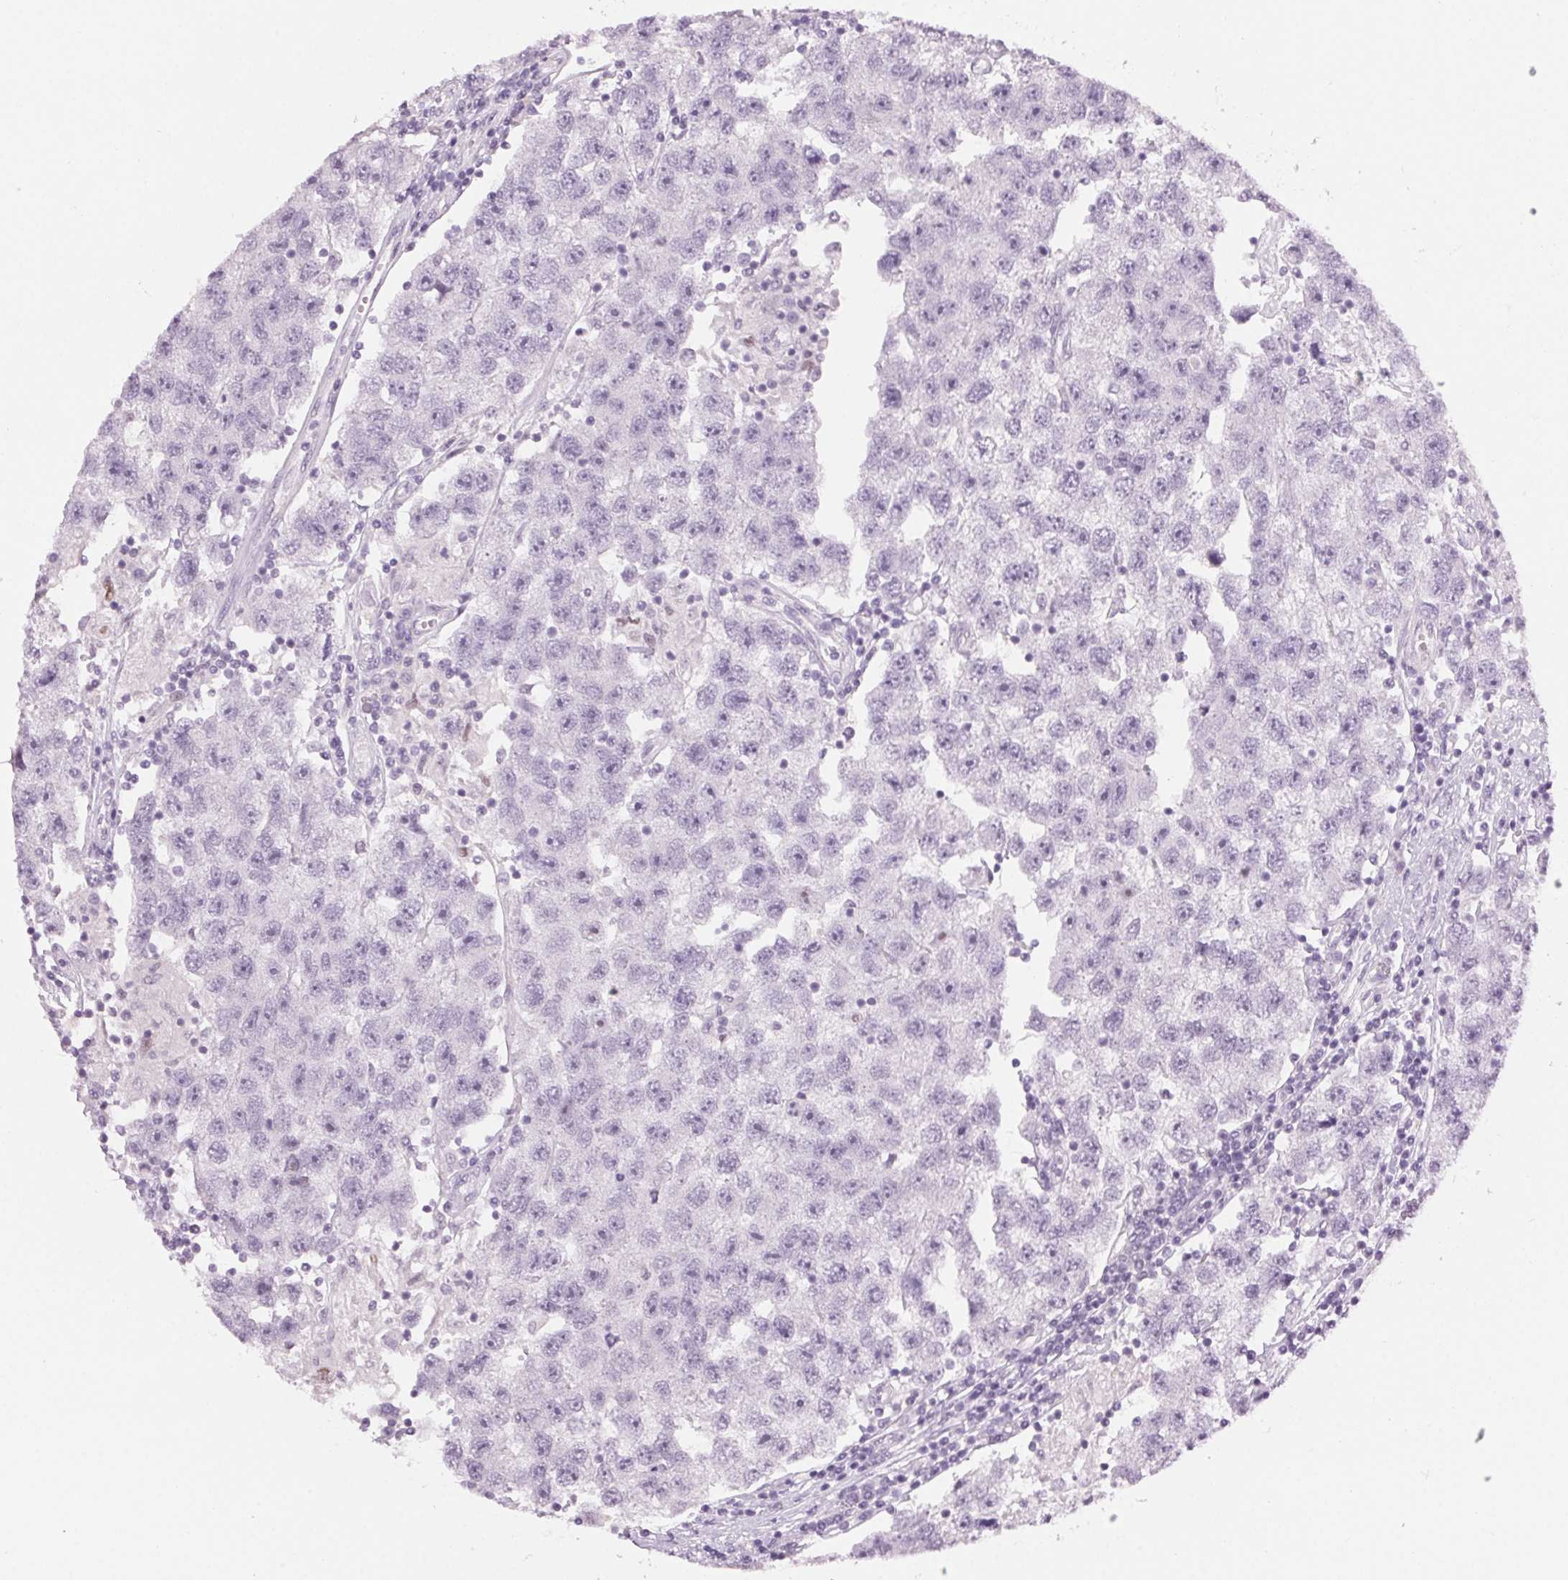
{"staining": {"intensity": "negative", "quantity": "none", "location": "none"}, "tissue": "testis cancer", "cell_type": "Tumor cells", "image_type": "cancer", "snomed": [{"axis": "morphology", "description": "Seminoma, NOS"}, {"axis": "topography", "description": "Testis"}], "caption": "IHC image of human testis seminoma stained for a protein (brown), which exhibits no positivity in tumor cells.", "gene": "MPO", "patient": {"sex": "male", "age": 26}}